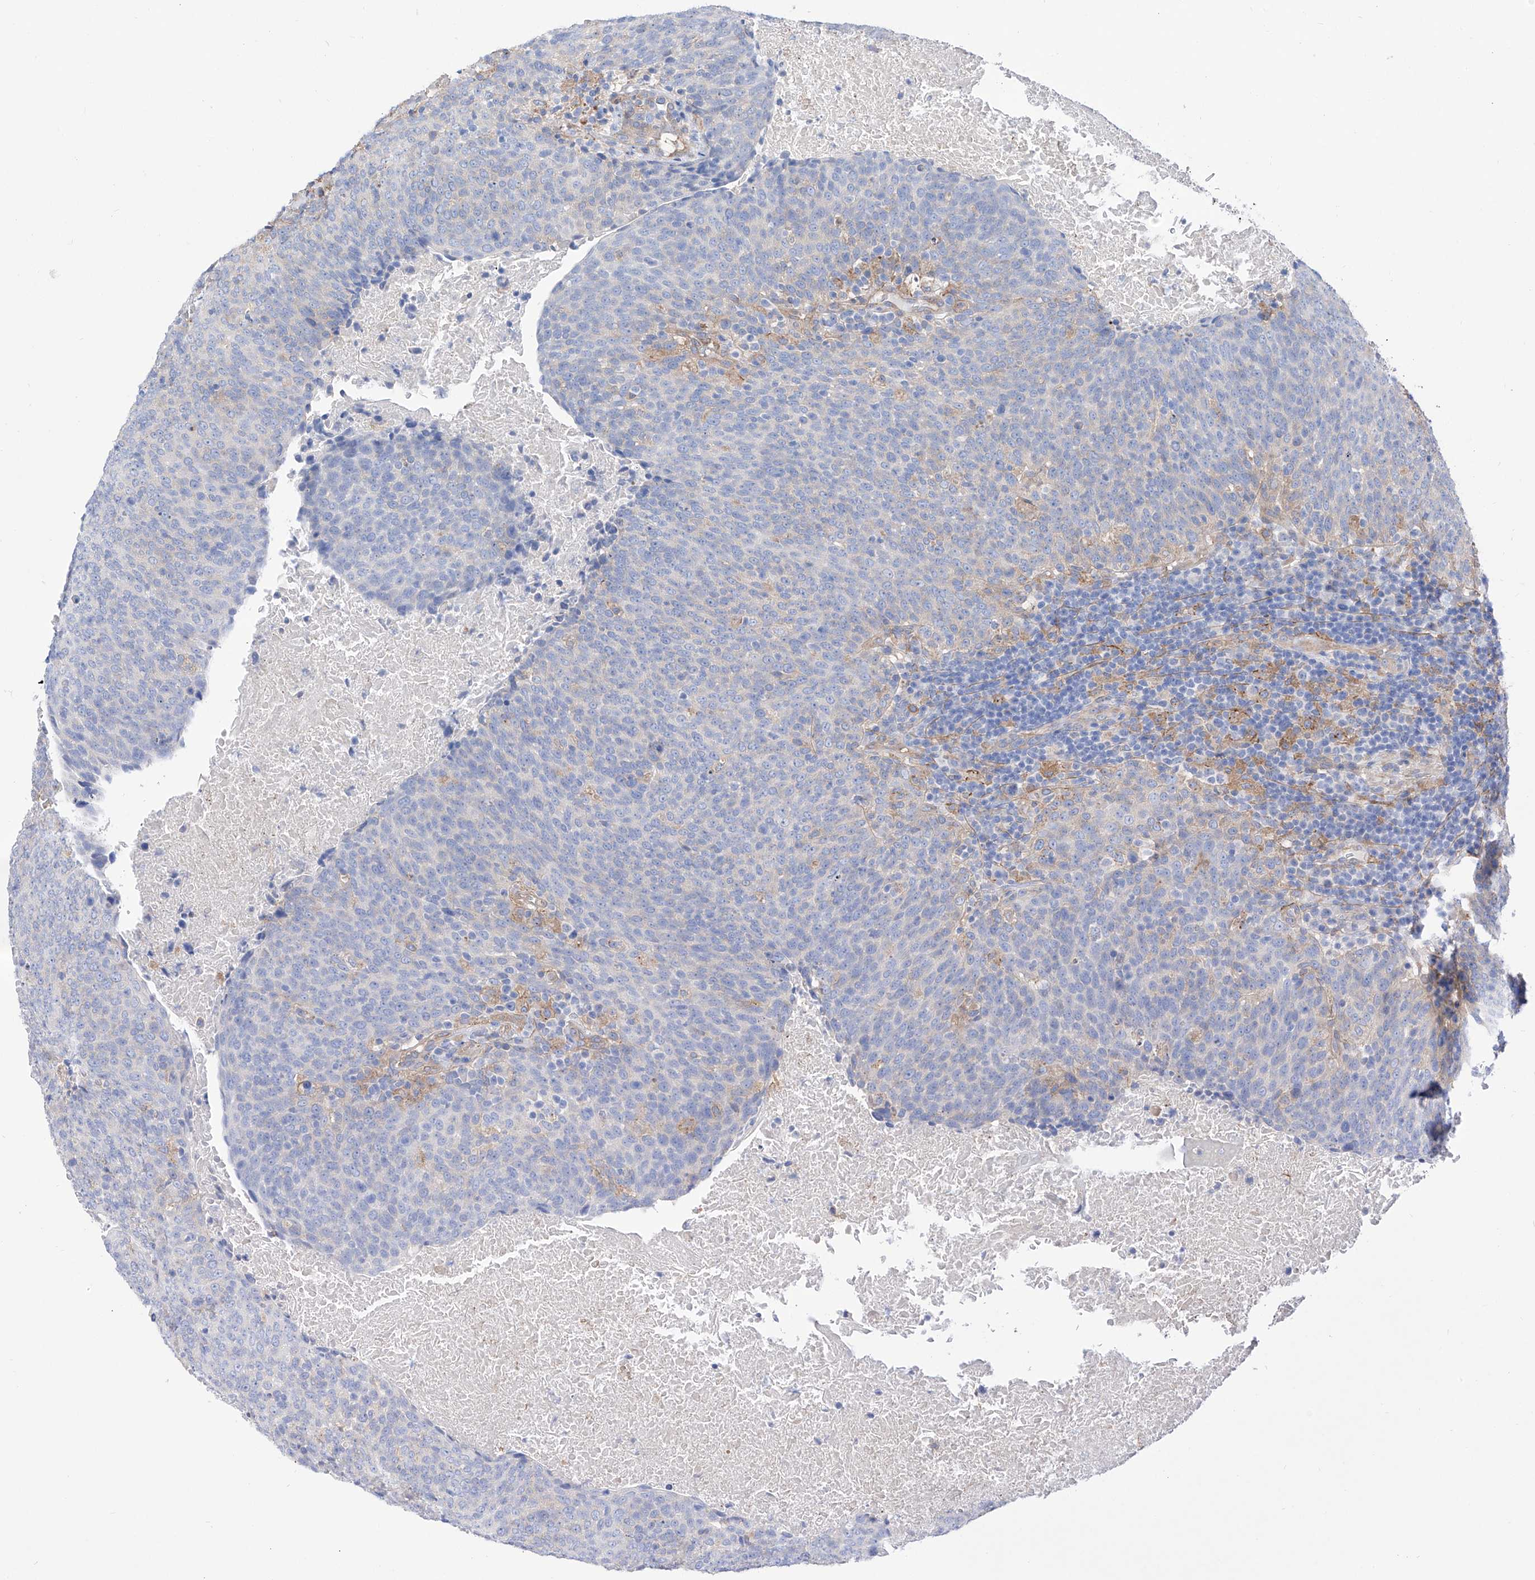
{"staining": {"intensity": "negative", "quantity": "none", "location": "none"}, "tissue": "head and neck cancer", "cell_type": "Tumor cells", "image_type": "cancer", "snomed": [{"axis": "morphology", "description": "Squamous cell carcinoma, NOS"}, {"axis": "morphology", "description": "Squamous cell carcinoma, metastatic, NOS"}, {"axis": "topography", "description": "Lymph node"}, {"axis": "topography", "description": "Head-Neck"}], "caption": "Immunohistochemistry image of neoplastic tissue: human head and neck metastatic squamous cell carcinoma stained with DAB (3,3'-diaminobenzidine) reveals no significant protein positivity in tumor cells. Brightfield microscopy of IHC stained with DAB (3,3'-diaminobenzidine) (brown) and hematoxylin (blue), captured at high magnification.", "gene": "ZNF653", "patient": {"sex": "male", "age": 62}}